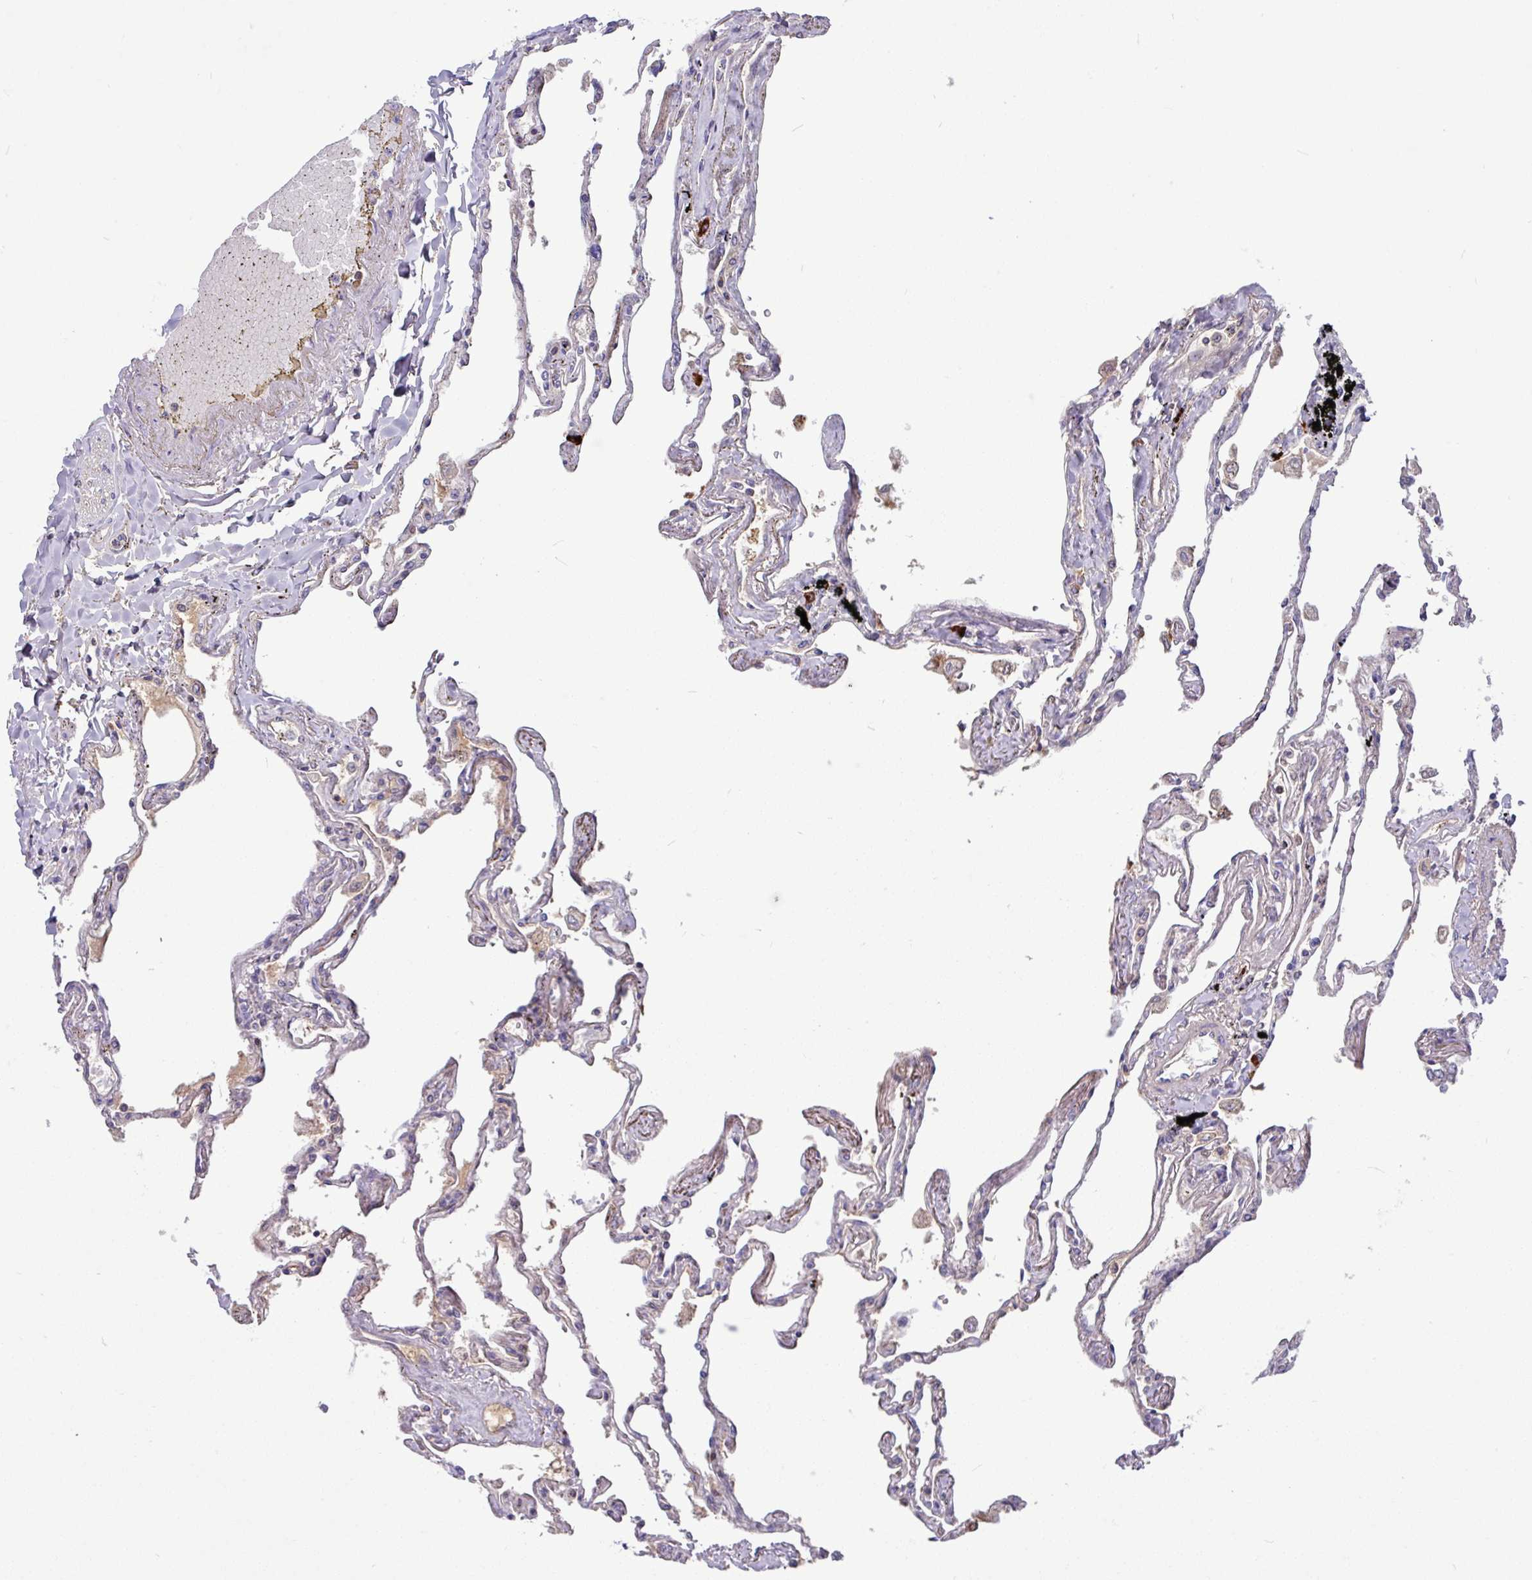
{"staining": {"intensity": "weak", "quantity": "<25%", "location": "cytoplasmic/membranous"}, "tissue": "lung", "cell_type": "Alveolar cells", "image_type": "normal", "snomed": [{"axis": "morphology", "description": "Normal tissue, NOS"}, {"axis": "topography", "description": "Lung"}], "caption": "Immunohistochemistry photomicrograph of unremarkable lung: human lung stained with DAB (3,3'-diaminobenzidine) demonstrates no significant protein expression in alveolar cells.", "gene": "B4GALNT4", "patient": {"sex": "female", "age": 67}}